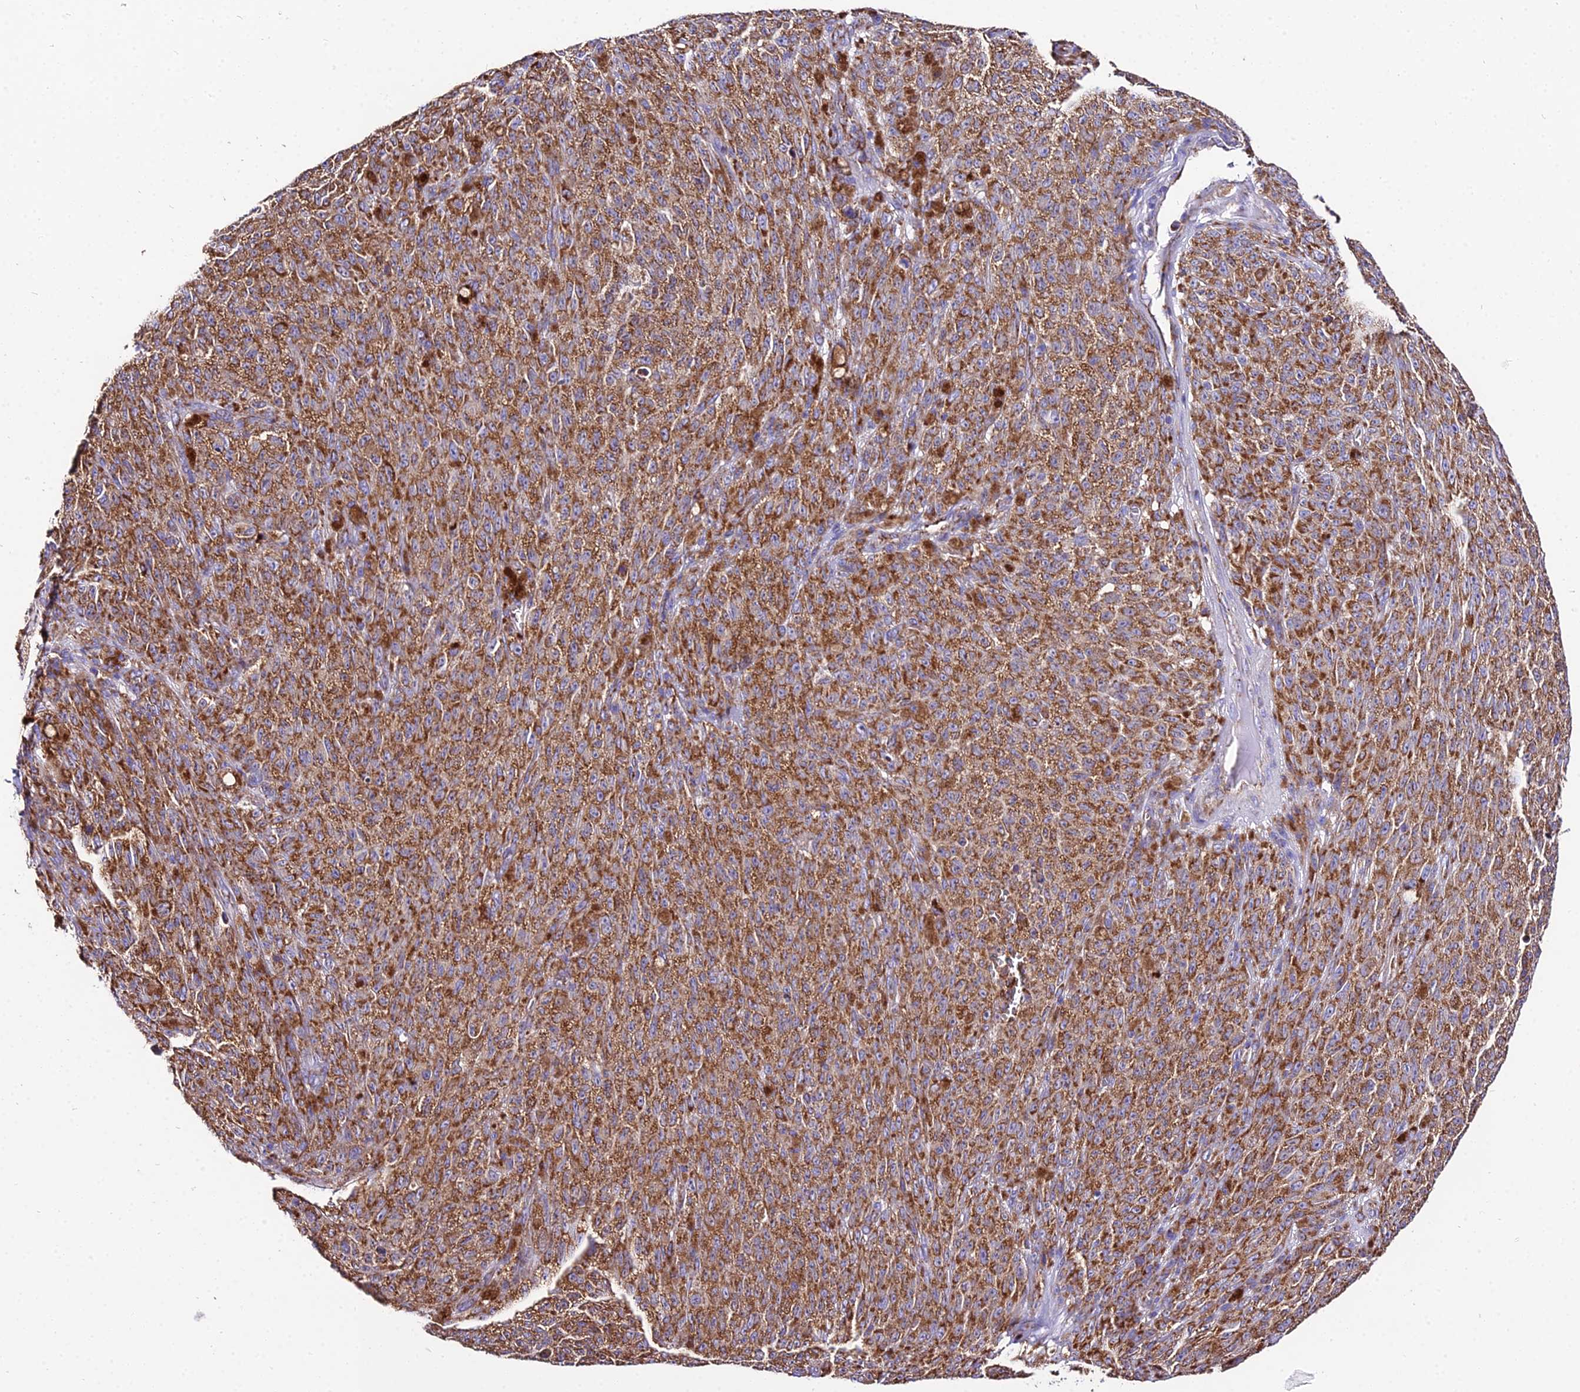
{"staining": {"intensity": "moderate", "quantity": ">75%", "location": "cytoplasmic/membranous"}, "tissue": "melanoma", "cell_type": "Tumor cells", "image_type": "cancer", "snomed": [{"axis": "morphology", "description": "Malignant melanoma, NOS"}, {"axis": "topography", "description": "Skin"}], "caption": "High-magnification brightfield microscopy of melanoma stained with DAB (brown) and counterstained with hematoxylin (blue). tumor cells exhibit moderate cytoplasmic/membranous positivity is appreciated in approximately>75% of cells.", "gene": "OCIAD1", "patient": {"sex": "female", "age": 82}}